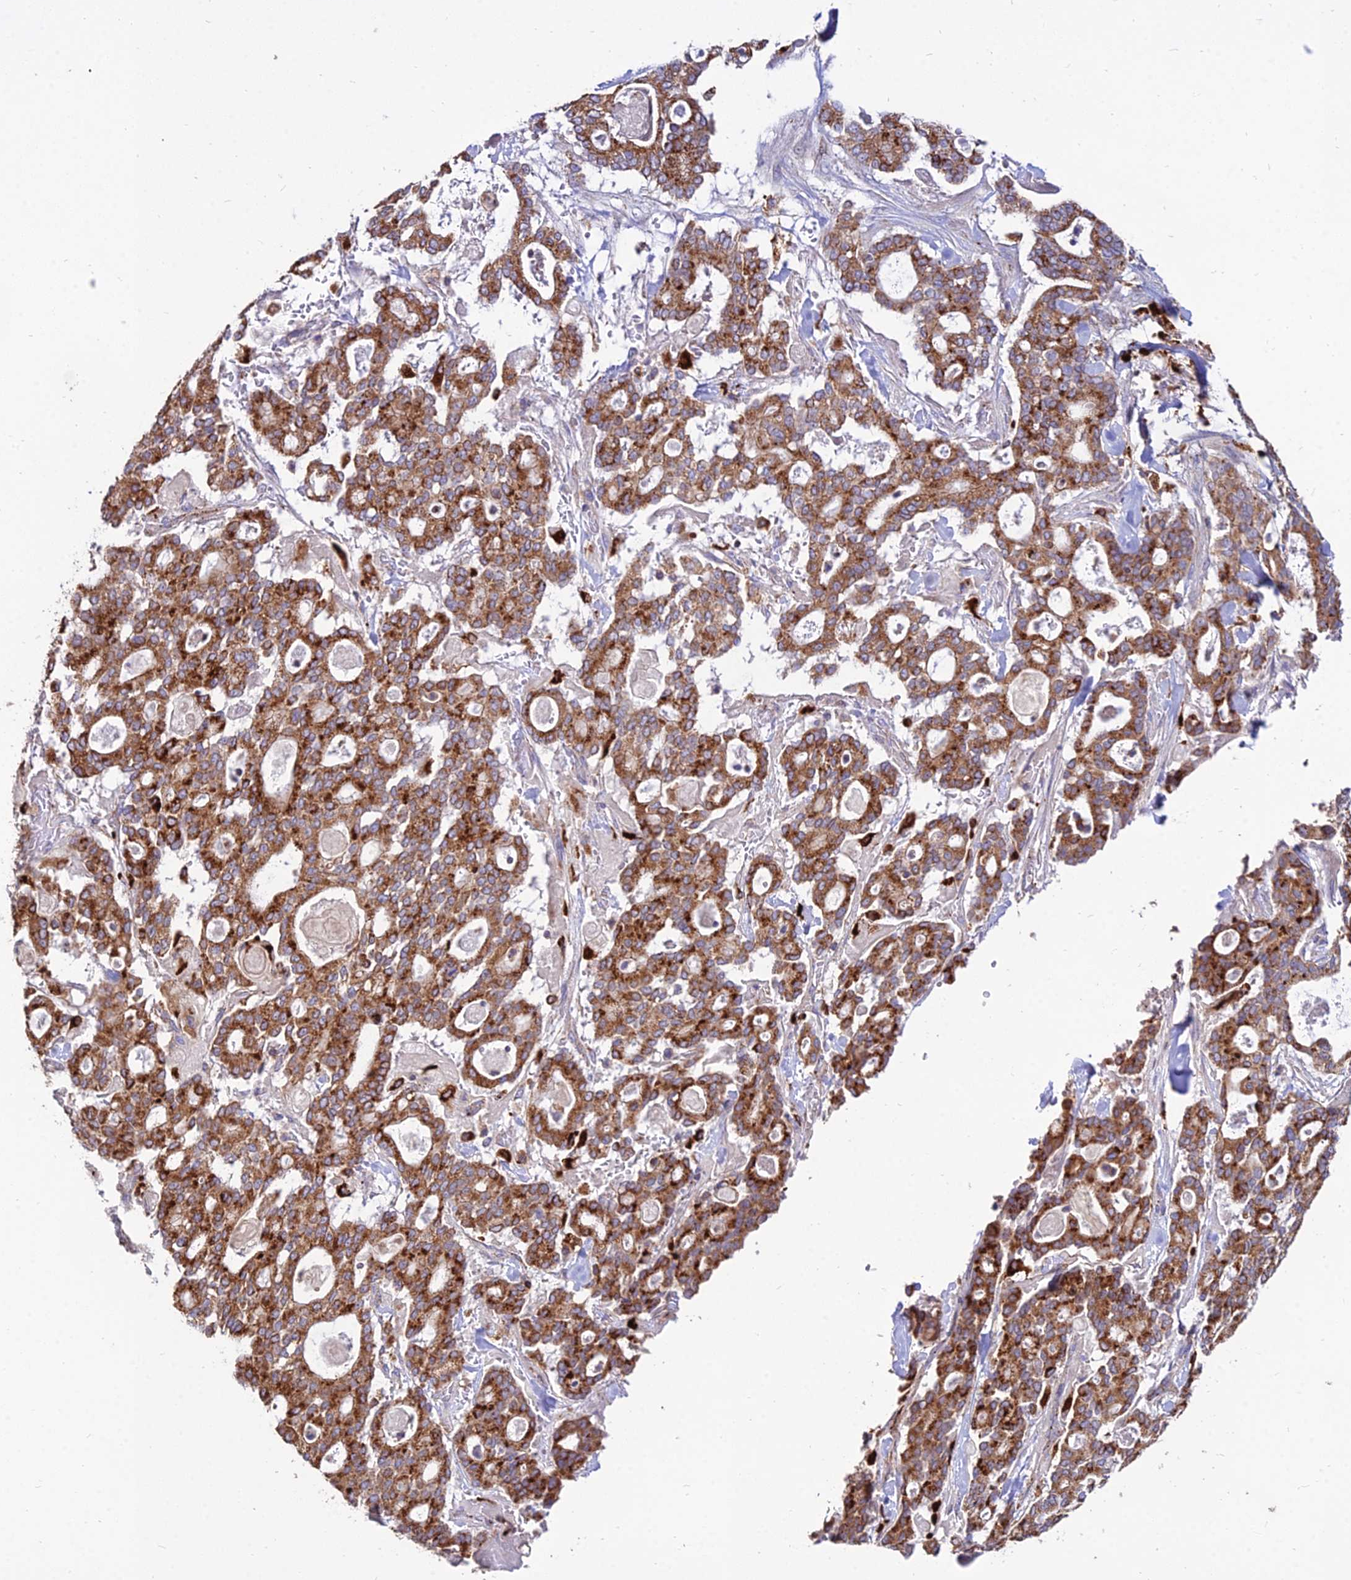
{"staining": {"intensity": "strong", "quantity": ">75%", "location": "cytoplasmic/membranous"}, "tissue": "pancreatic cancer", "cell_type": "Tumor cells", "image_type": "cancer", "snomed": [{"axis": "morphology", "description": "Adenocarcinoma, NOS"}, {"axis": "topography", "description": "Pancreas"}], "caption": "DAB immunohistochemical staining of adenocarcinoma (pancreatic) shows strong cytoplasmic/membranous protein positivity in about >75% of tumor cells.", "gene": "PNLIPRP3", "patient": {"sex": "male", "age": 63}}